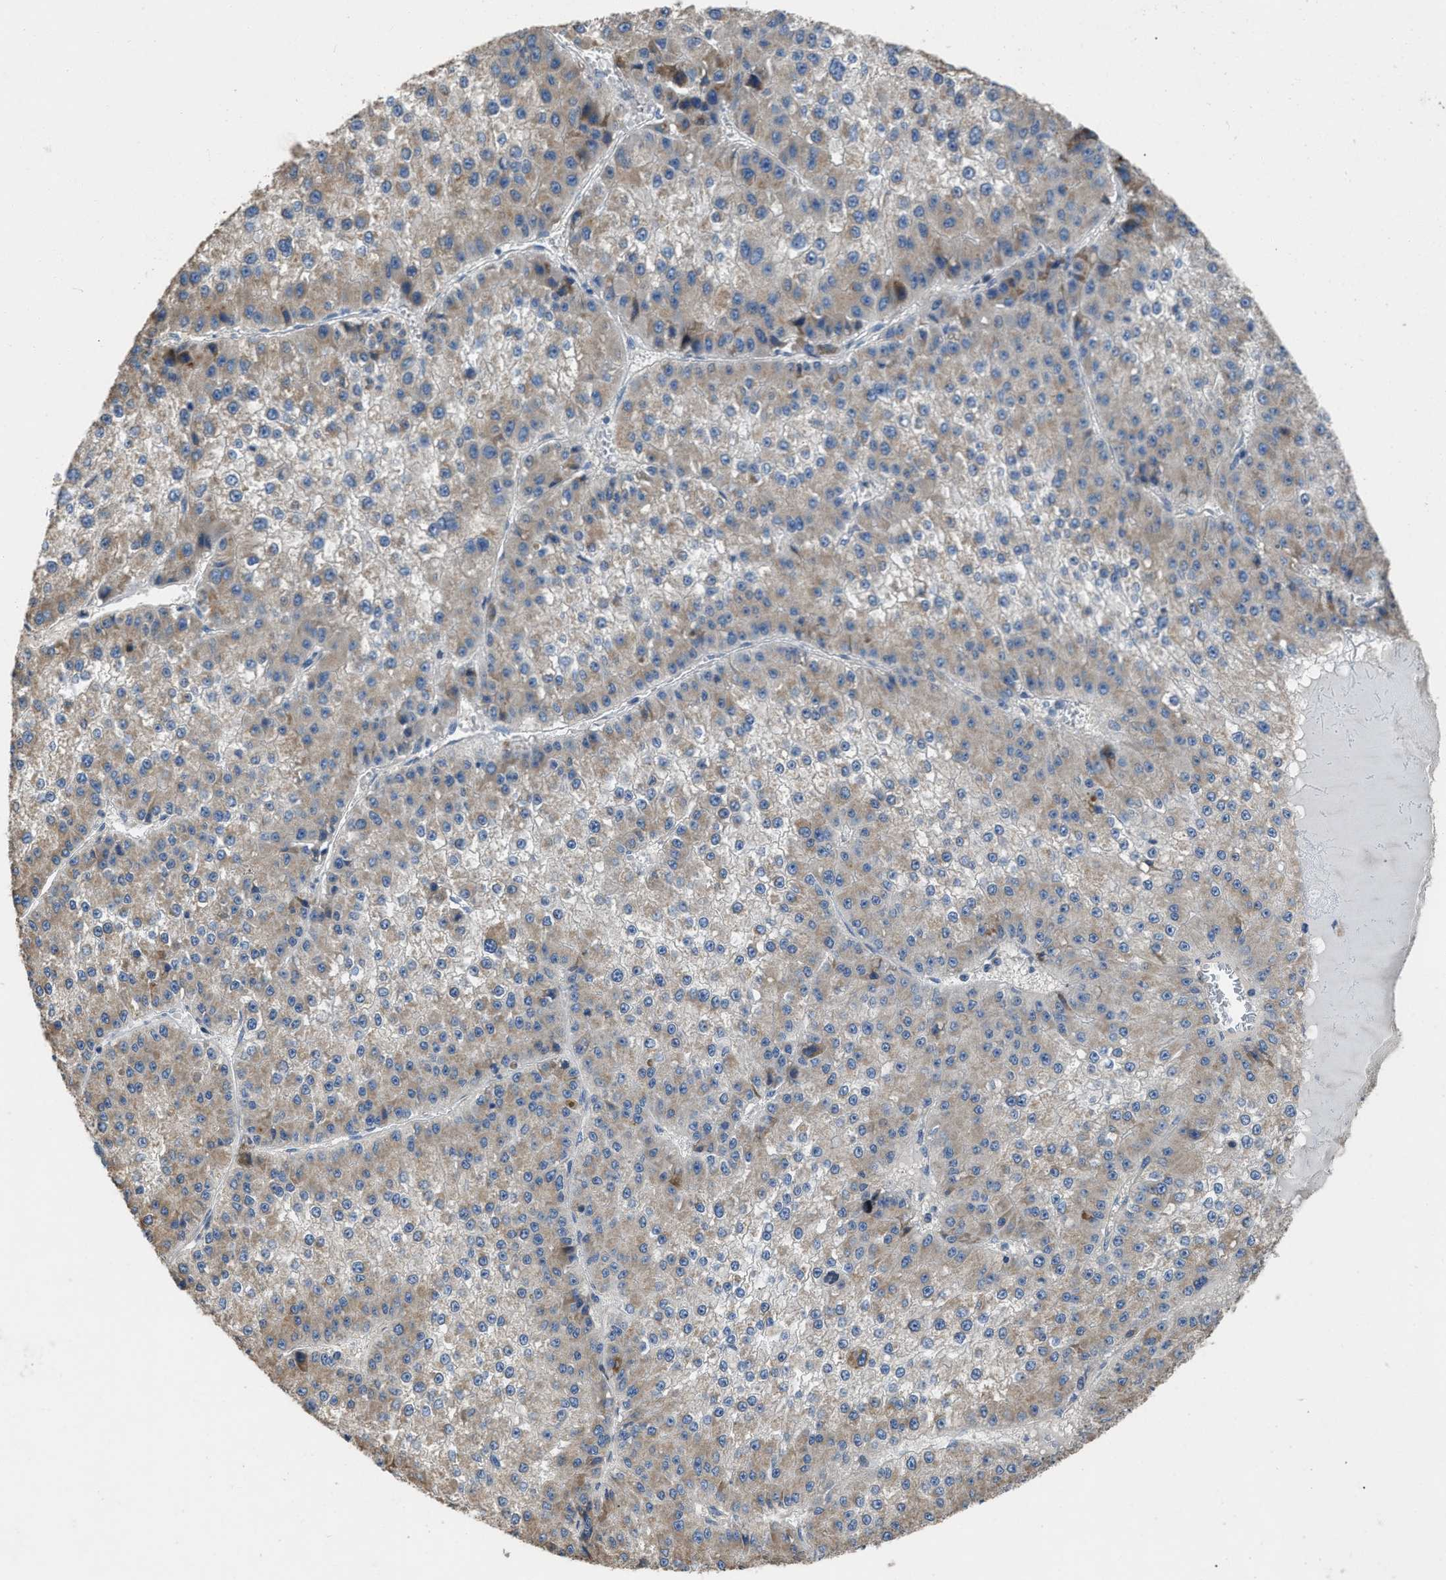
{"staining": {"intensity": "weak", "quantity": ">75%", "location": "cytoplasmic/membranous"}, "tissue": "liver cancer", "cell_type": "Tumor cells", "image_type": "cancer", "snomed": [{"axis": "morphology", "description": "Carcinoma, Hepatocellular, NOS"}, {"axis": "topography", "description": "Liver"}], "caption": "Human hepatocellular carcinoma (liver) stained with a brown dye demonstrates weak cytoplasmic/membranous positive expression in approximately >75% of tumor cells.", "gene": "TMEM150A", "patient": {"sex": "female", "age": 73}}